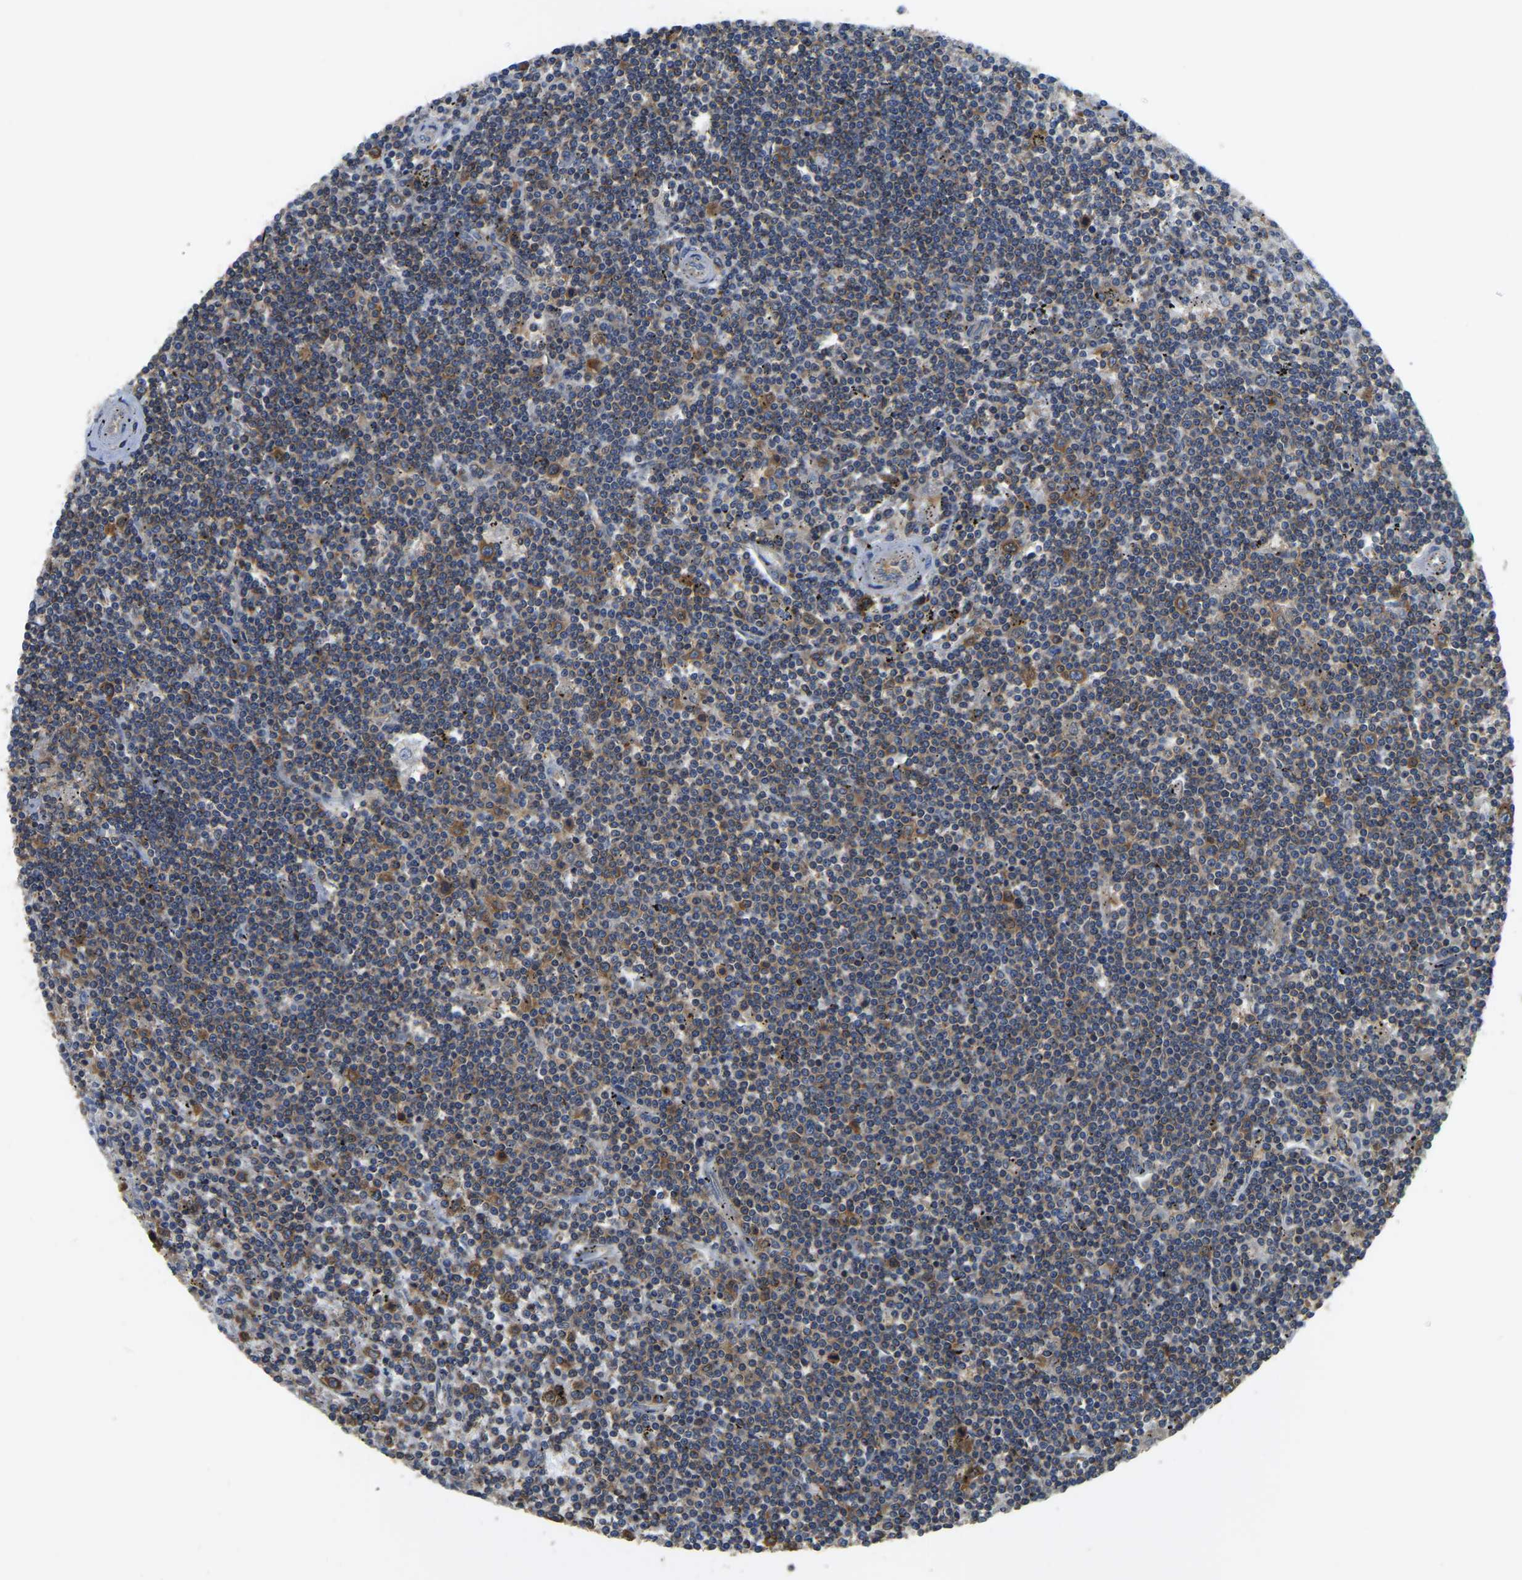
{"staining": {"intensity": "moderate", "quantity": ">75%", "location": "cytoplasmic/membranous"}, "tissue": "lymphoma", "cell_type": "Tumor cells", "image_type": "cancer", "snomed": [{"axis": "morphology", "description": "Malignant lymphoma, non-Hodgkin's type, Low grade"}, {"axis": "topography", "description": "Spleen"}], "caption": "Human malignant lymphoma, non-Hodgkin's type (low-grade) stained for a protein (brown) shows moderate cytoplasmic/membranous positive staining in about >75% of tumor cells.", "gene": "GARS1", "patient": {"sex": "male", "age": 76}}